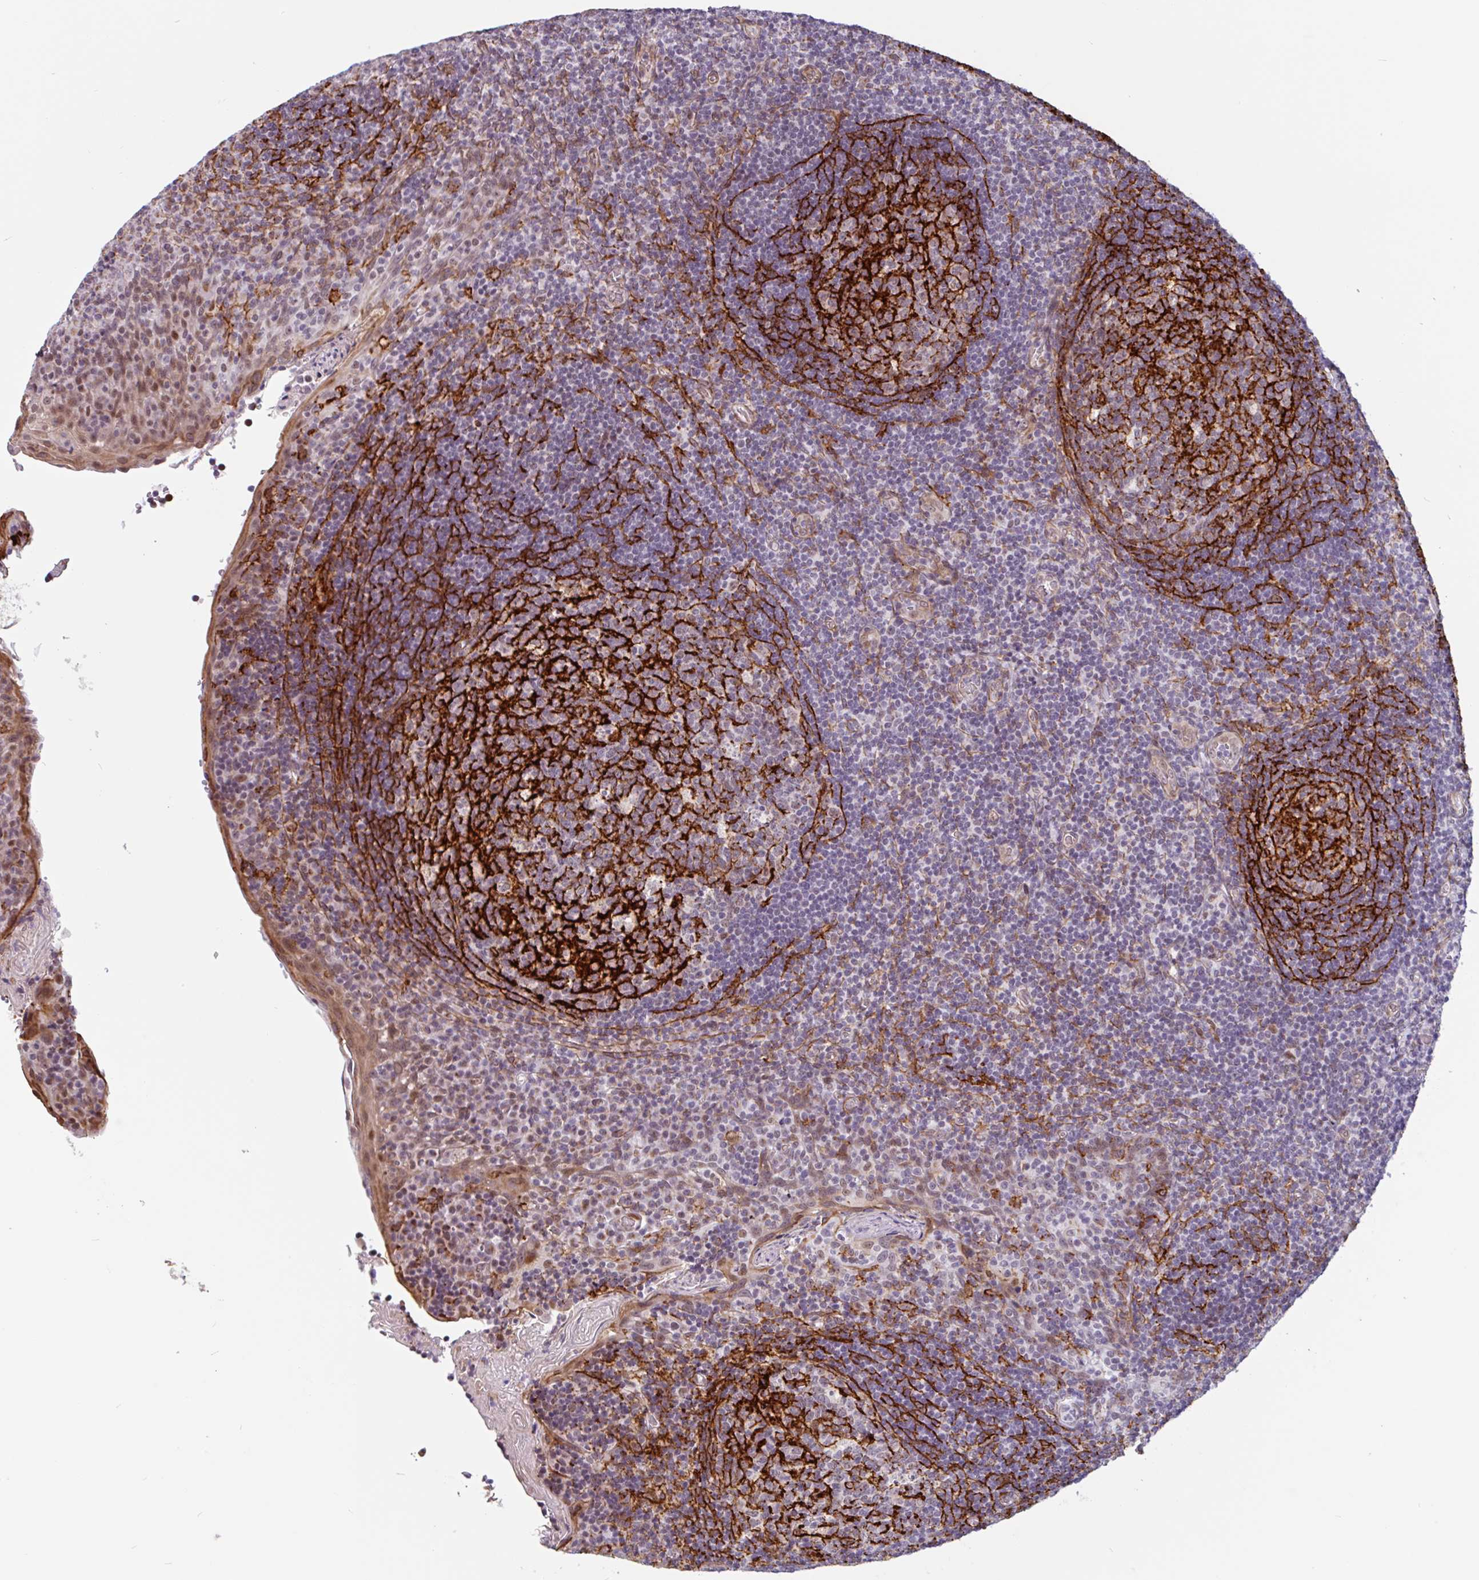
{"staining": {"intensity": "strong", "quantity": "25%-75%", "location": "cytoplasmic/membranous"}, "tissue": "tonsil", "cell_type": "Germinal center cells", "image_type": "normal", "snomed": [{"axis": "morphology", "description": "Normal tissue, NOS"}, {"axis": "topography", "description": "Tonsil"}], "caption": "IHC of unremarkable human tonsil shows high levels of strong cytoplasmic/membranous expression in approximately 25%-75% of germinal center cells. (Brightfield microscopy of DAB IHC at high magnification).", "gene": "TMEM119", "patient": {"sex": "male", "age": 17}}